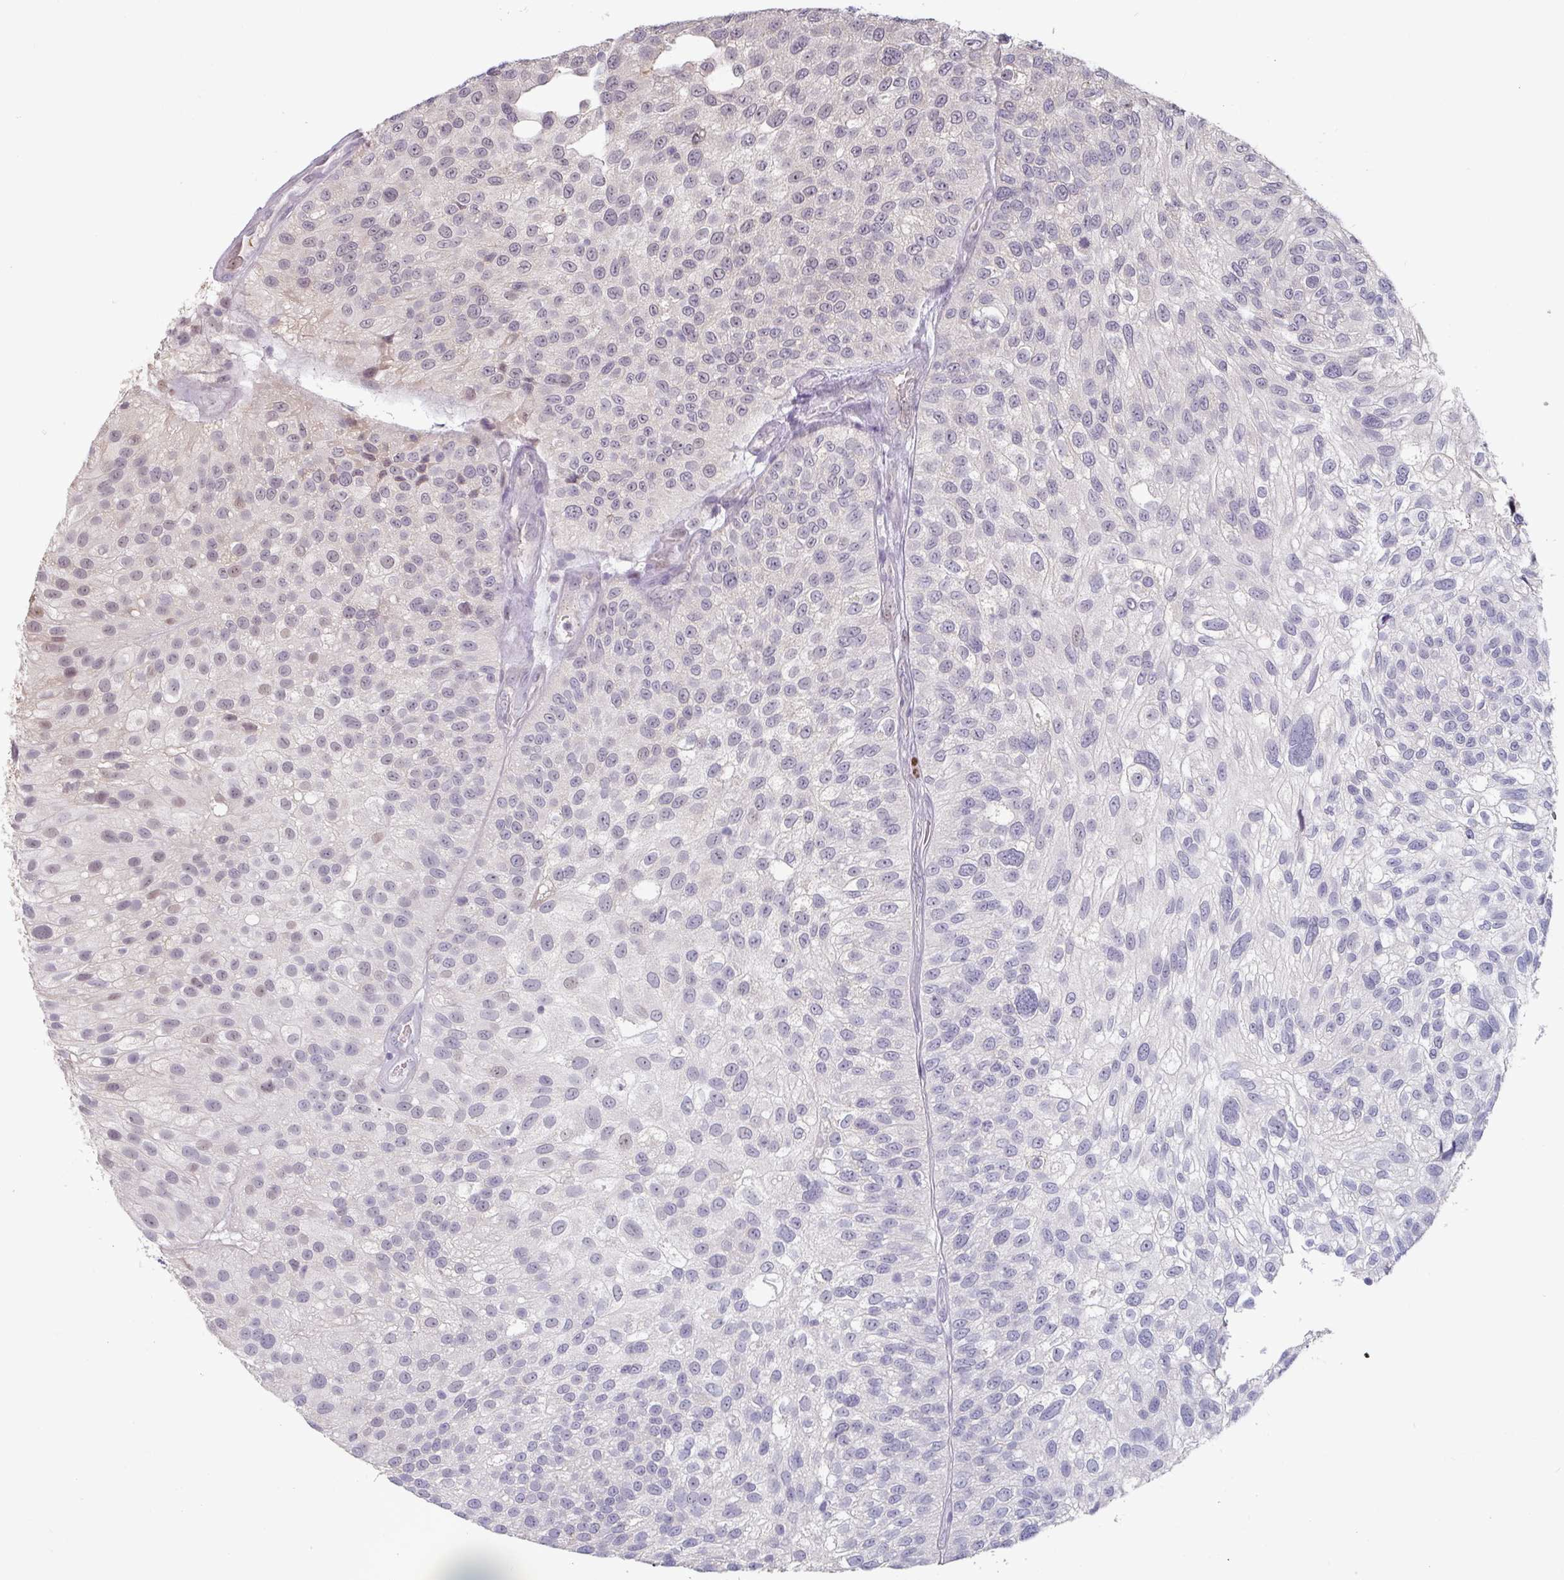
{"staining": {"intensity": "negative", "quantity": "none", "location": "none"}, "tissue": "urothelial cancer", "cell_type": "Tumor cells", "image_type": "cancer", "snomed": [{"axis": "morphology", "description": "Urothelial carcinoma, NOS"}, {"axis": "topography", "description": "Urinary bladder"}], "caption": "Tumor cells show no significant protein expression in urothelial cancer.", "gene": "ZBTB6", "patient": {"sex": "male", "age": 87}}